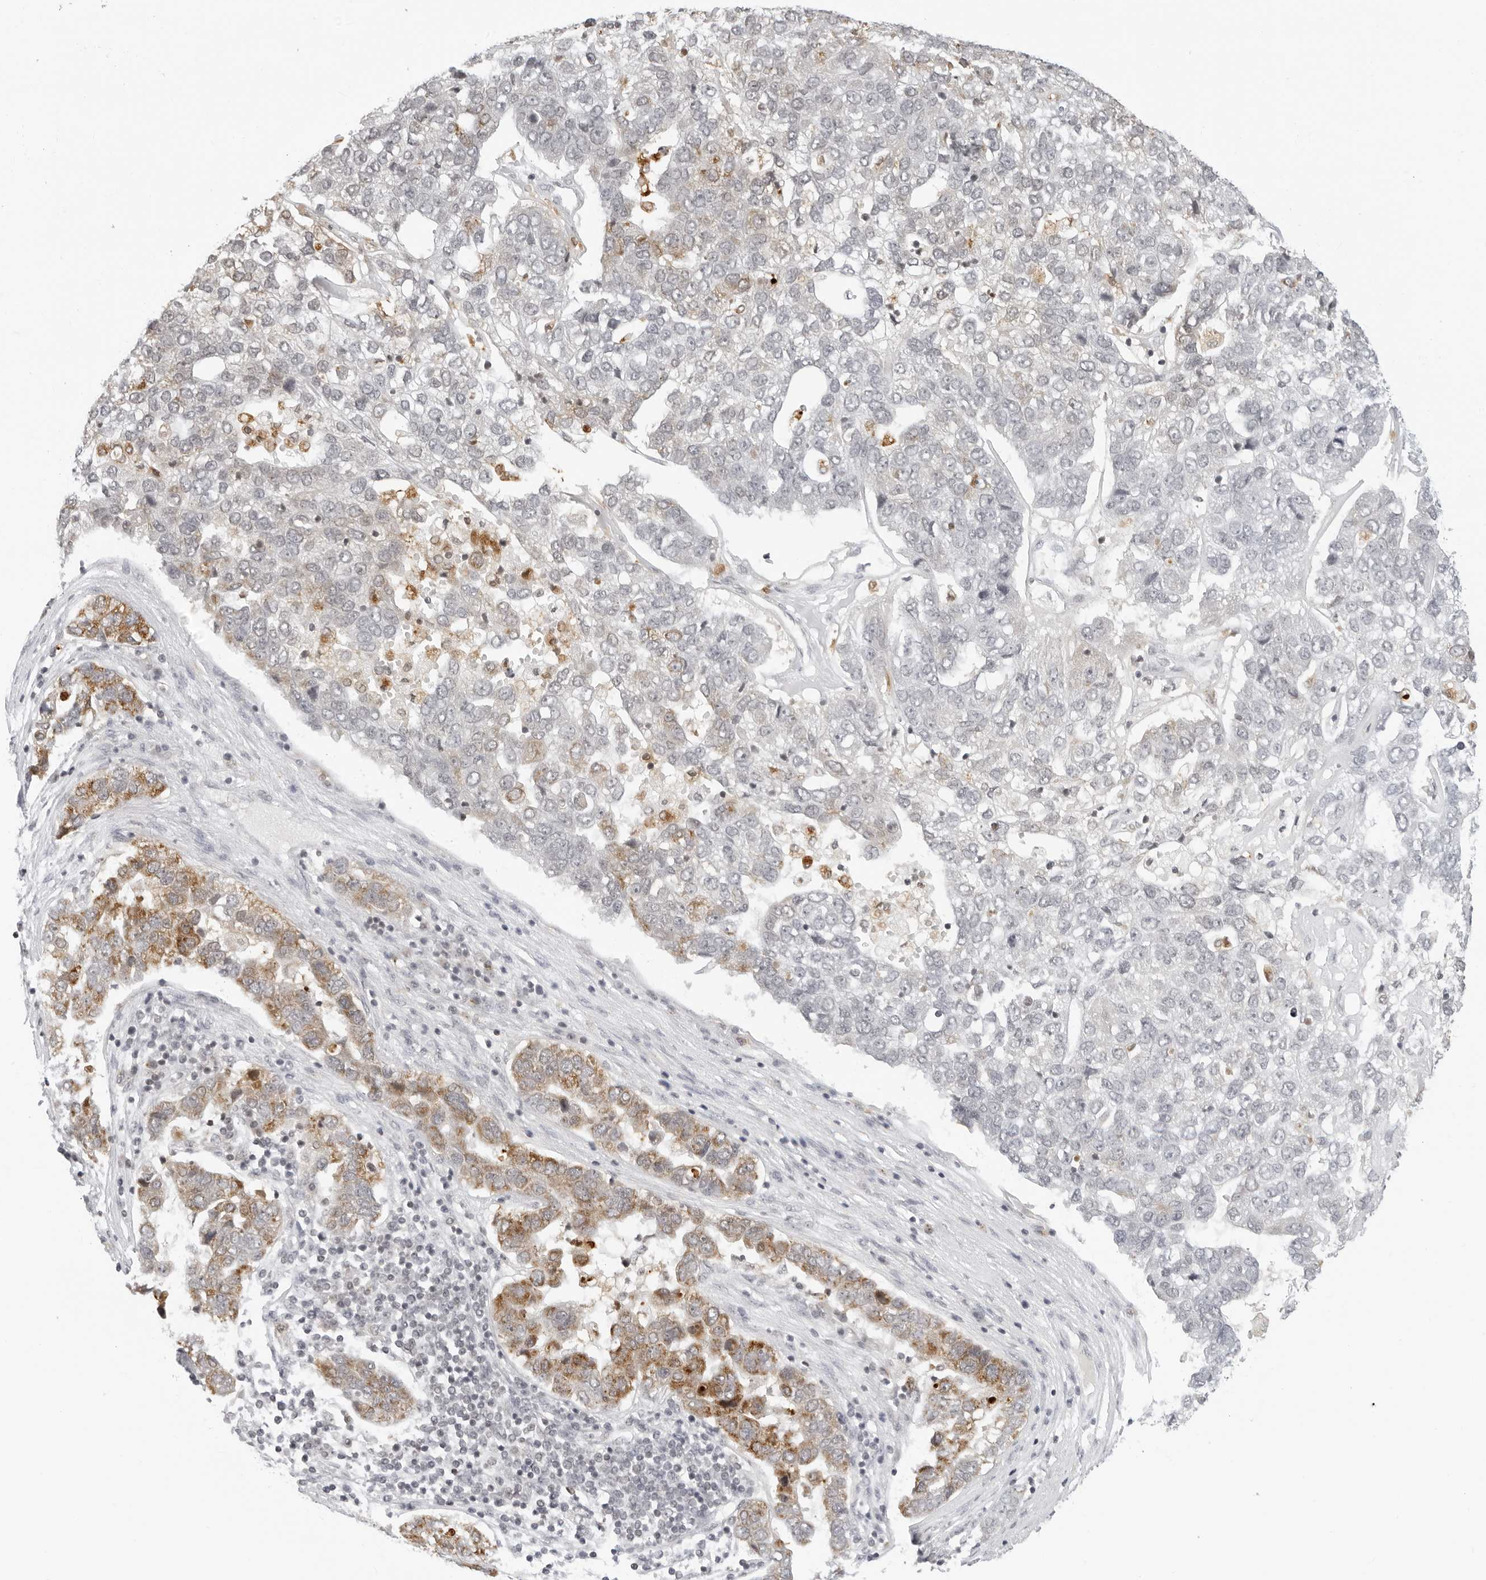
{"staining": {"intensity": "moderate", "quantity": "25%-75%", "location": "cytoplasmic/membranous"}, "tissue": "pancreatic cancer", "cell_type": "Tumor cells", "image_type": "cancer", "snomed": [{"axis": "morphology", "description": "Adenocarcinoma, NOS"}, {"axis": "topography", "description": "Pancreas"}], "caption": "This is a histology image of immunohistochemistry staining of pancreatic cancer, which shows moderate staining in the cytoplasmic/membranous of tumor cells.", "gene": "MSH6", "patient": {"sex": "female", "age": 61}}